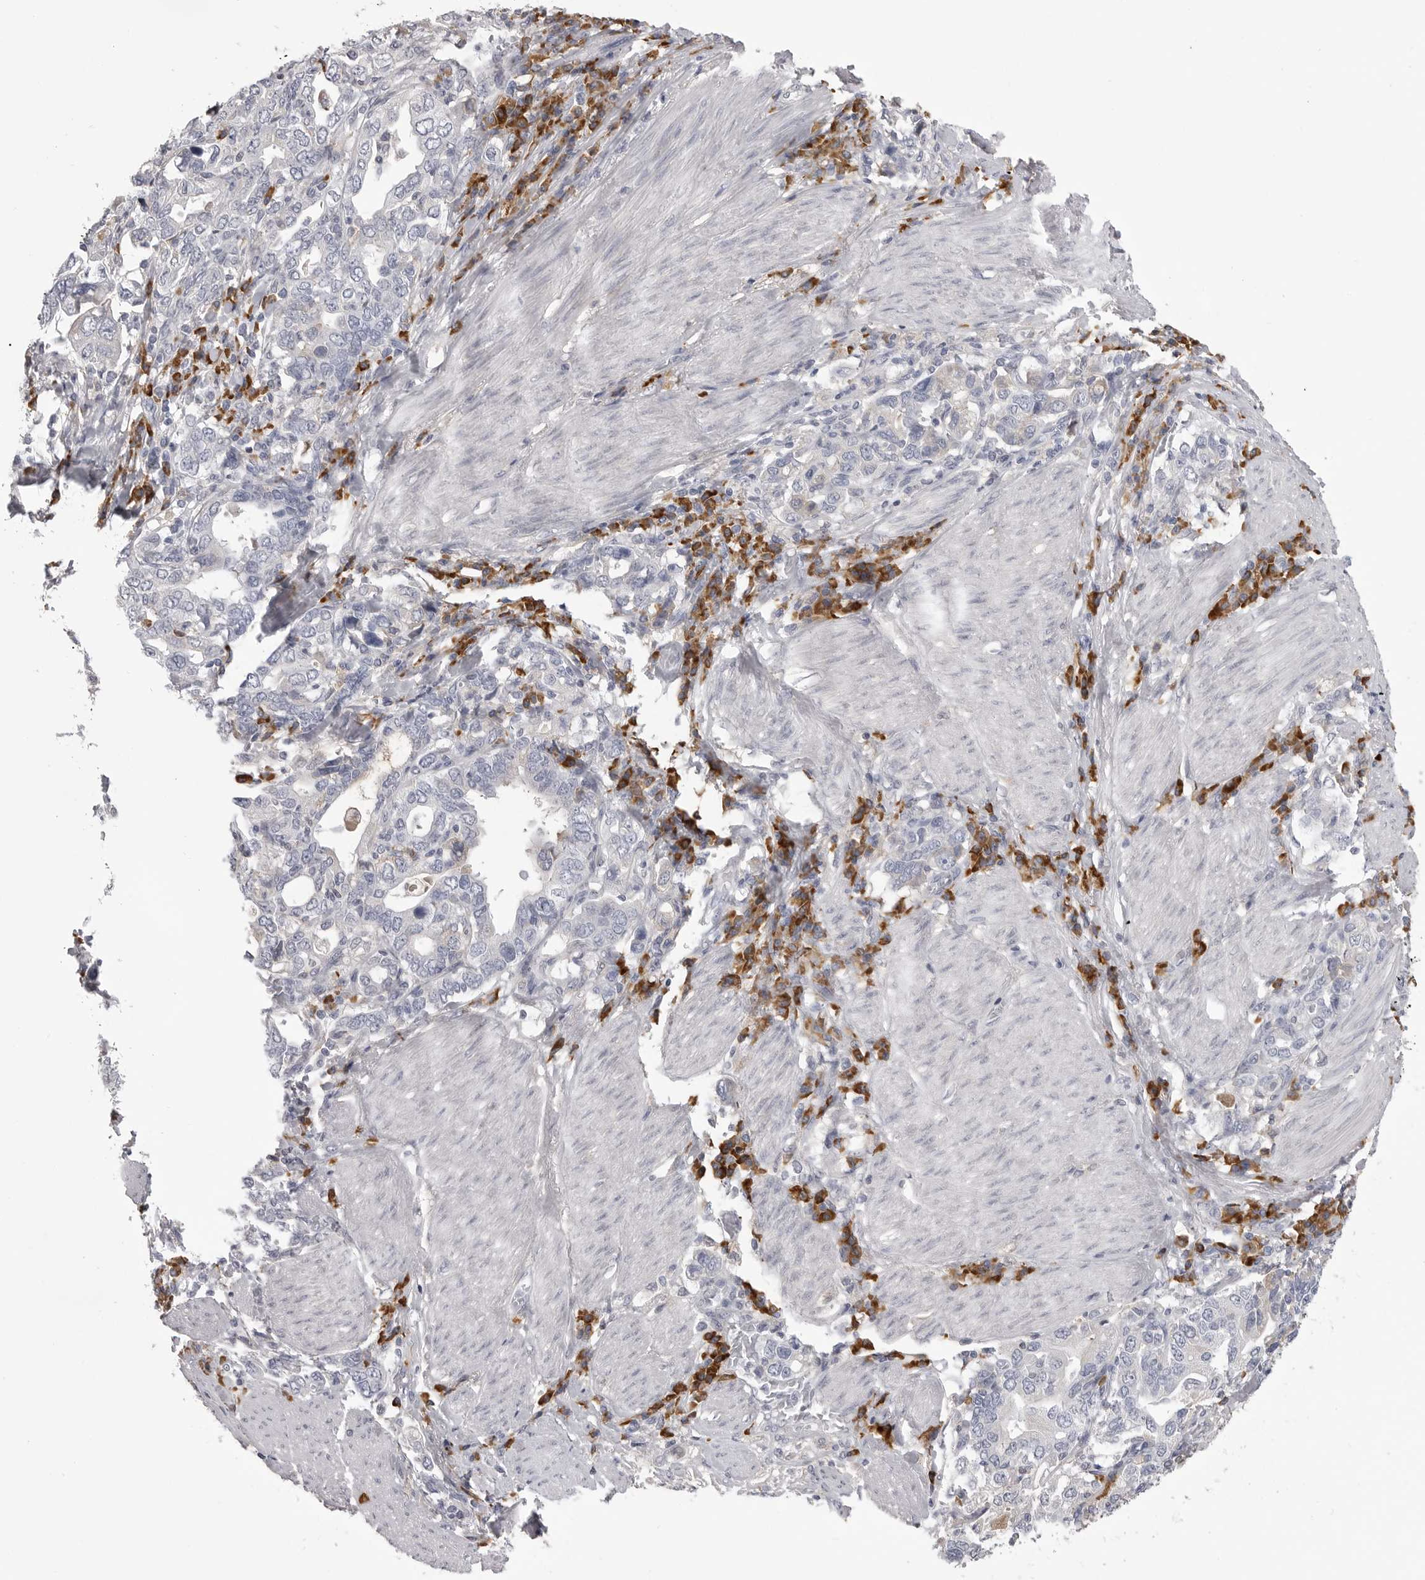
{"staining": {"intensity": "negative", "quantity": "none", "location": "none"}, "tissue": "stomach cancer", "cell_type": "Tumor cells", "image_type": "cancer", "snomed": [{"axis": "morphology", "description": "Adenocarcinoma, NOS"}, {"axis": "topography", "description": "Stomach, upper"}], "caption": "Tumor cells are negative for brown protein staining in stomach cancer. (DAB IHC visualized using brightfield microscopy, high magnification).", "gene": "FKBP2", "patient": {"sex": "male", "age": 62}}